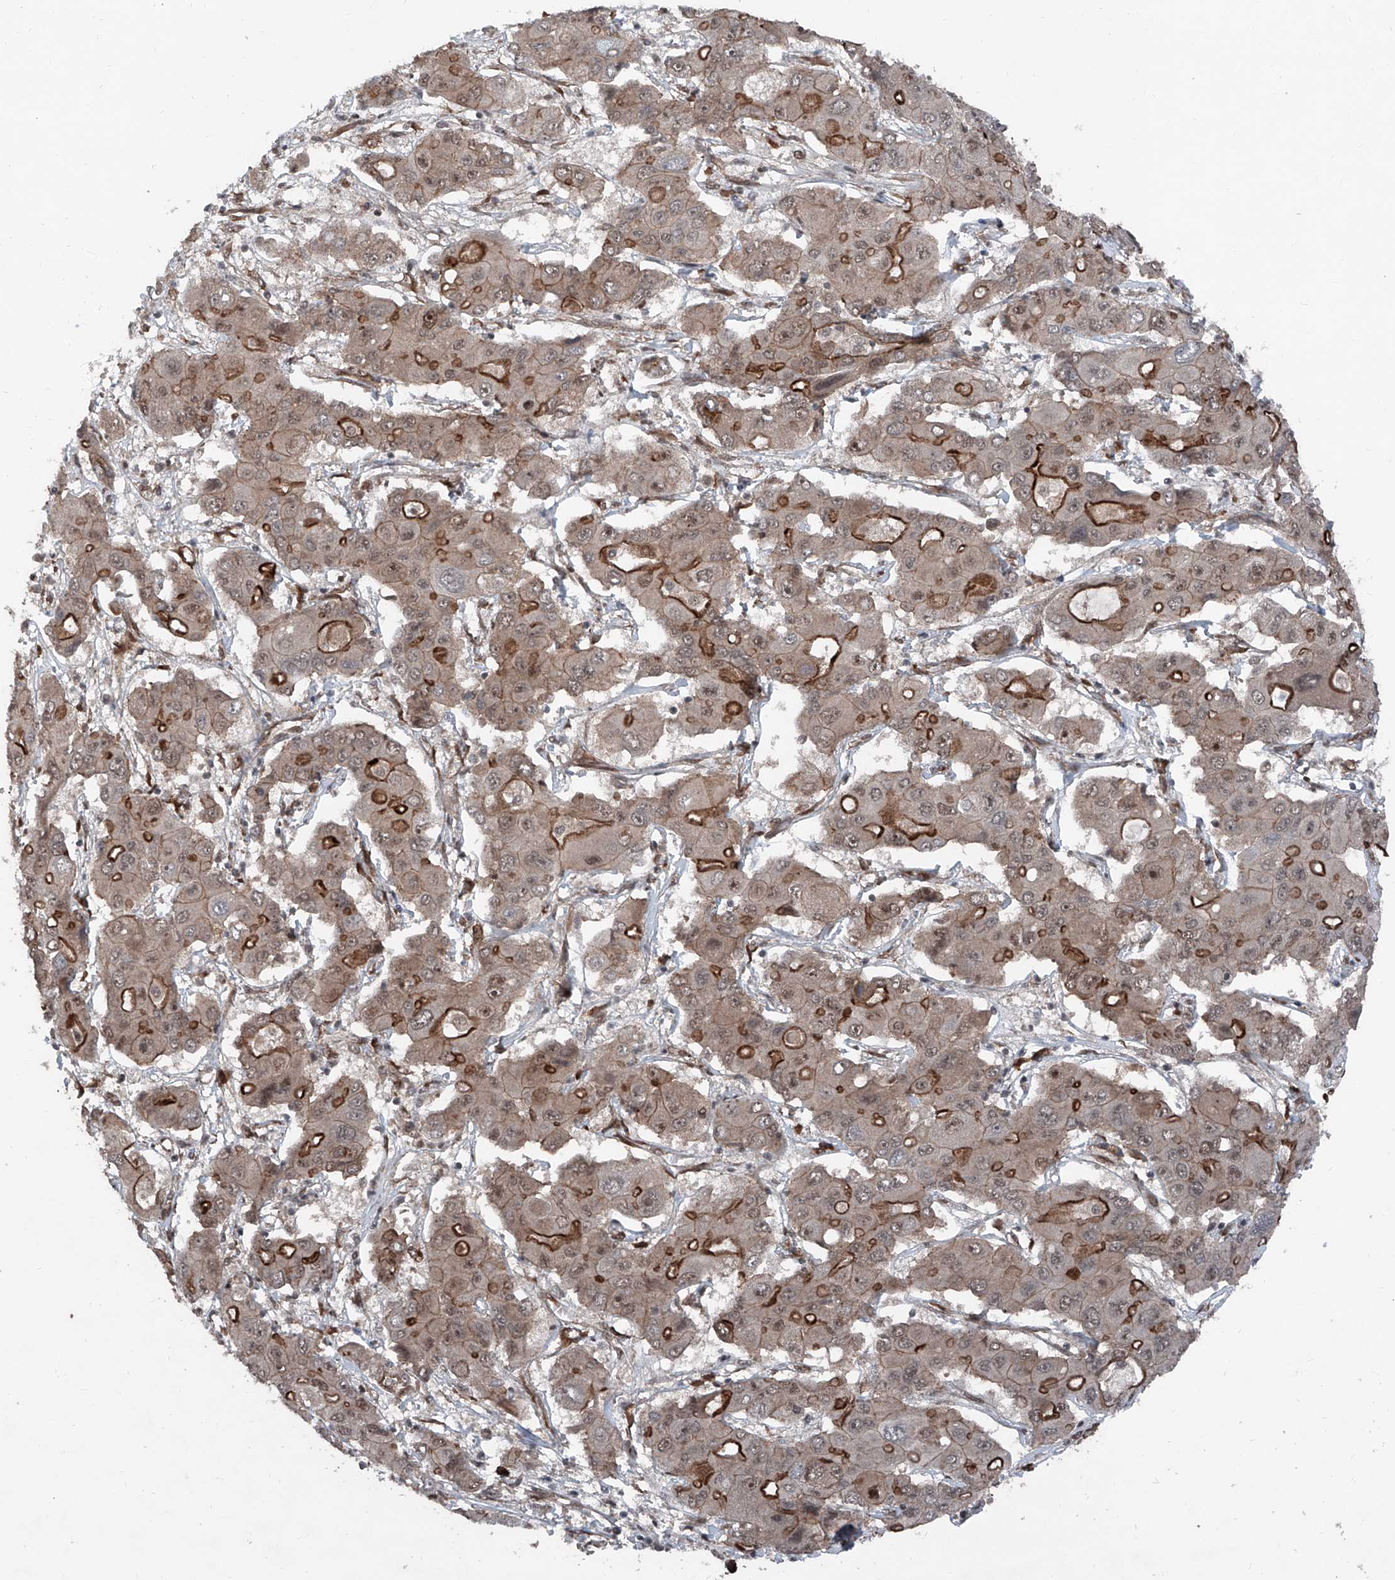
{"staining": {"intensity": "strong", "quantity": "25%-75%", "location": "cytoplasmic/membranous"}, "tissue": "liver cancer", "cell_type": "Tumor cells", "image_type": "cancer", "snomed": [{"axis": "morphology", "description": "Cholangiocarcinoma"}, {"axis": "topography", "description": "Liver"}], "caption": "Tumor cells show high levels of strong cytoplasmic/membranous positivity in about 25%-75% of cells in cholangiocarcinoma (liver). The staining was performed using DAB to visualize the protein expression in brown, while the nuclei were stained in blue with hematoxylin (Magnification: 20x).", "gene": "COA7", "patient": {"sex": "male", "age": 67}}